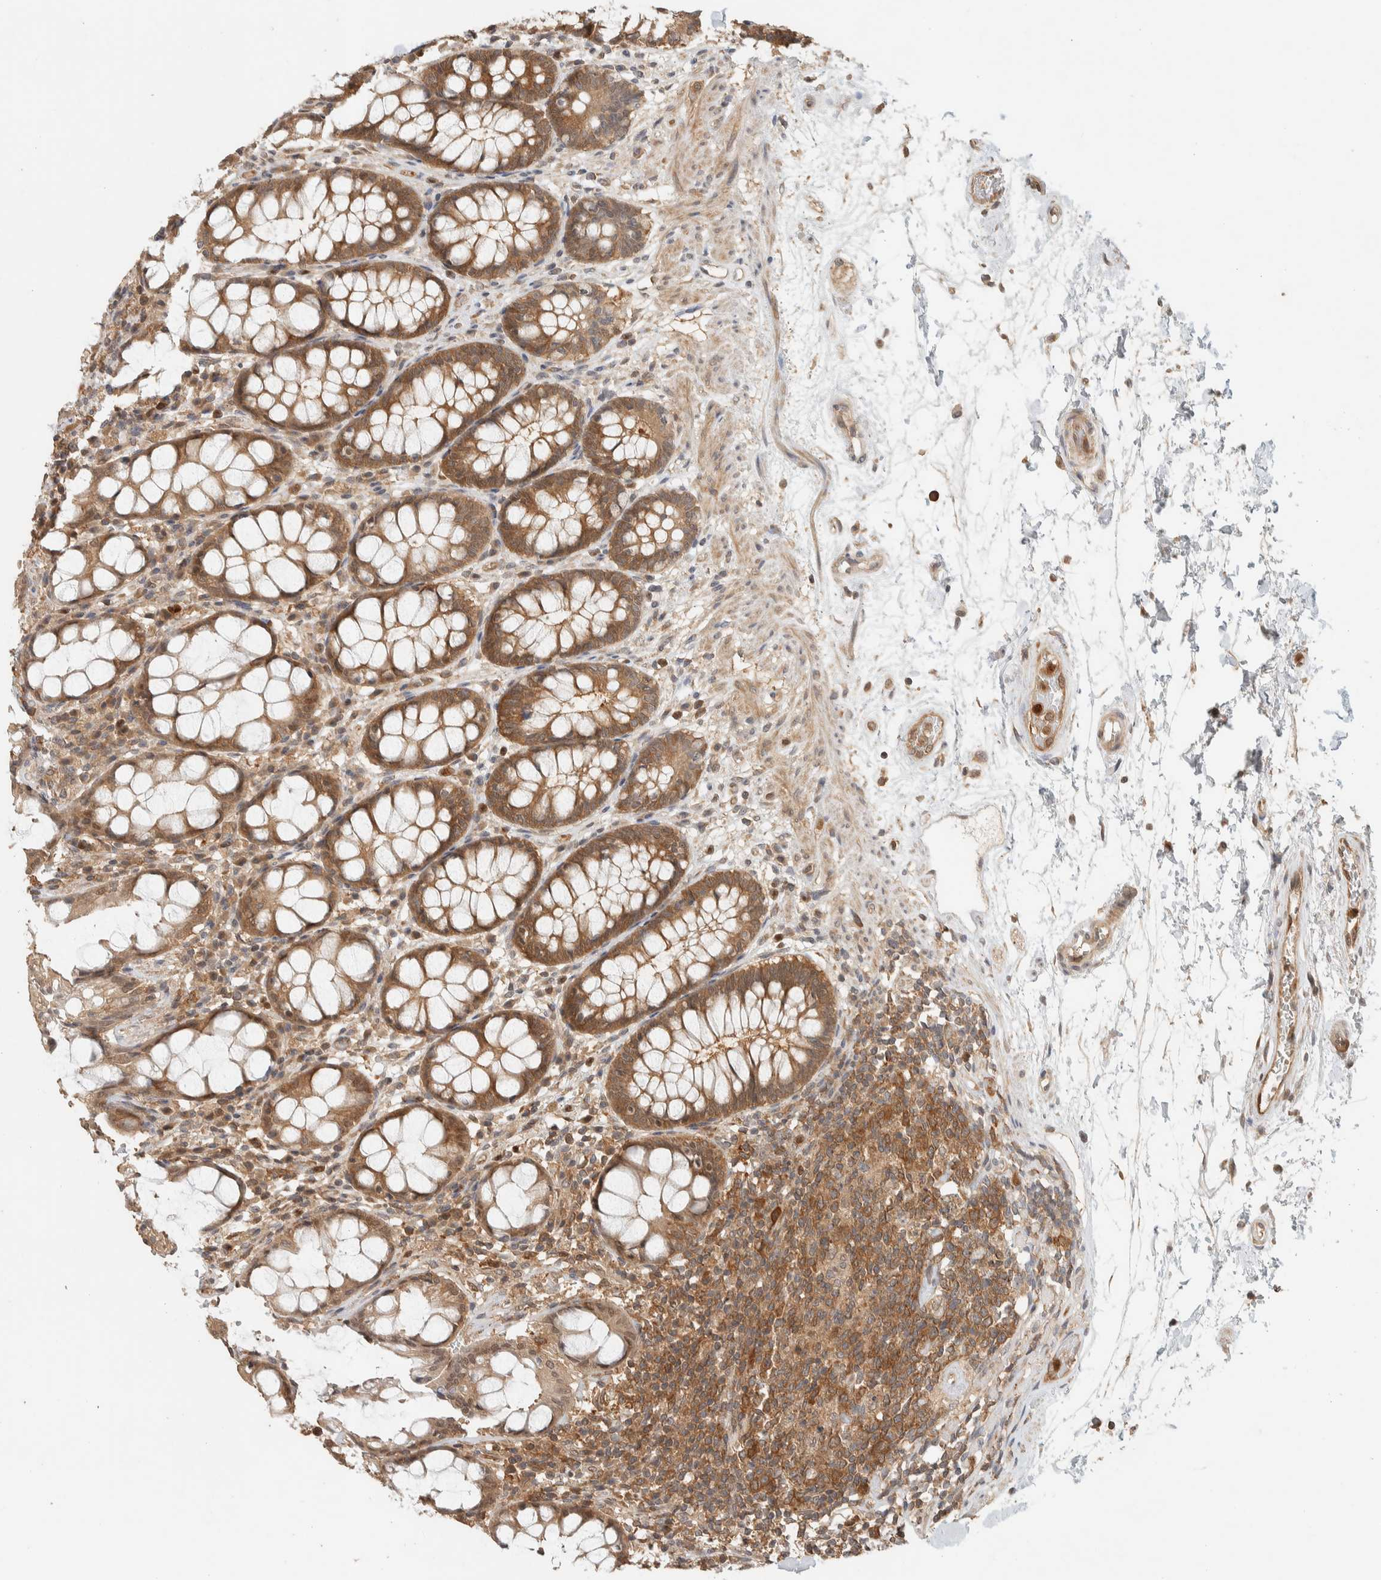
{"staining": {"intensity": "moderate", "quantity": ">75%", "location": "cytoplasmic/membranous"}, "tissue": "rectum", "cell_type": "Glandular cells", "image_type": "normal", "snomed": [{"axis": "morphology", "description": "Normal tissue, NOS"}, {"axis": "topography", "description": "Rectum"}], "caption": "Protein staining of normal rectum shows moderate cytoplasmic/membranous staining in approximately >75% of glandular cells. (IHC, brightfield microscopy, high magnification).", "gene": "ADSS2", "patient": {"sex": "male", "age": 64}}